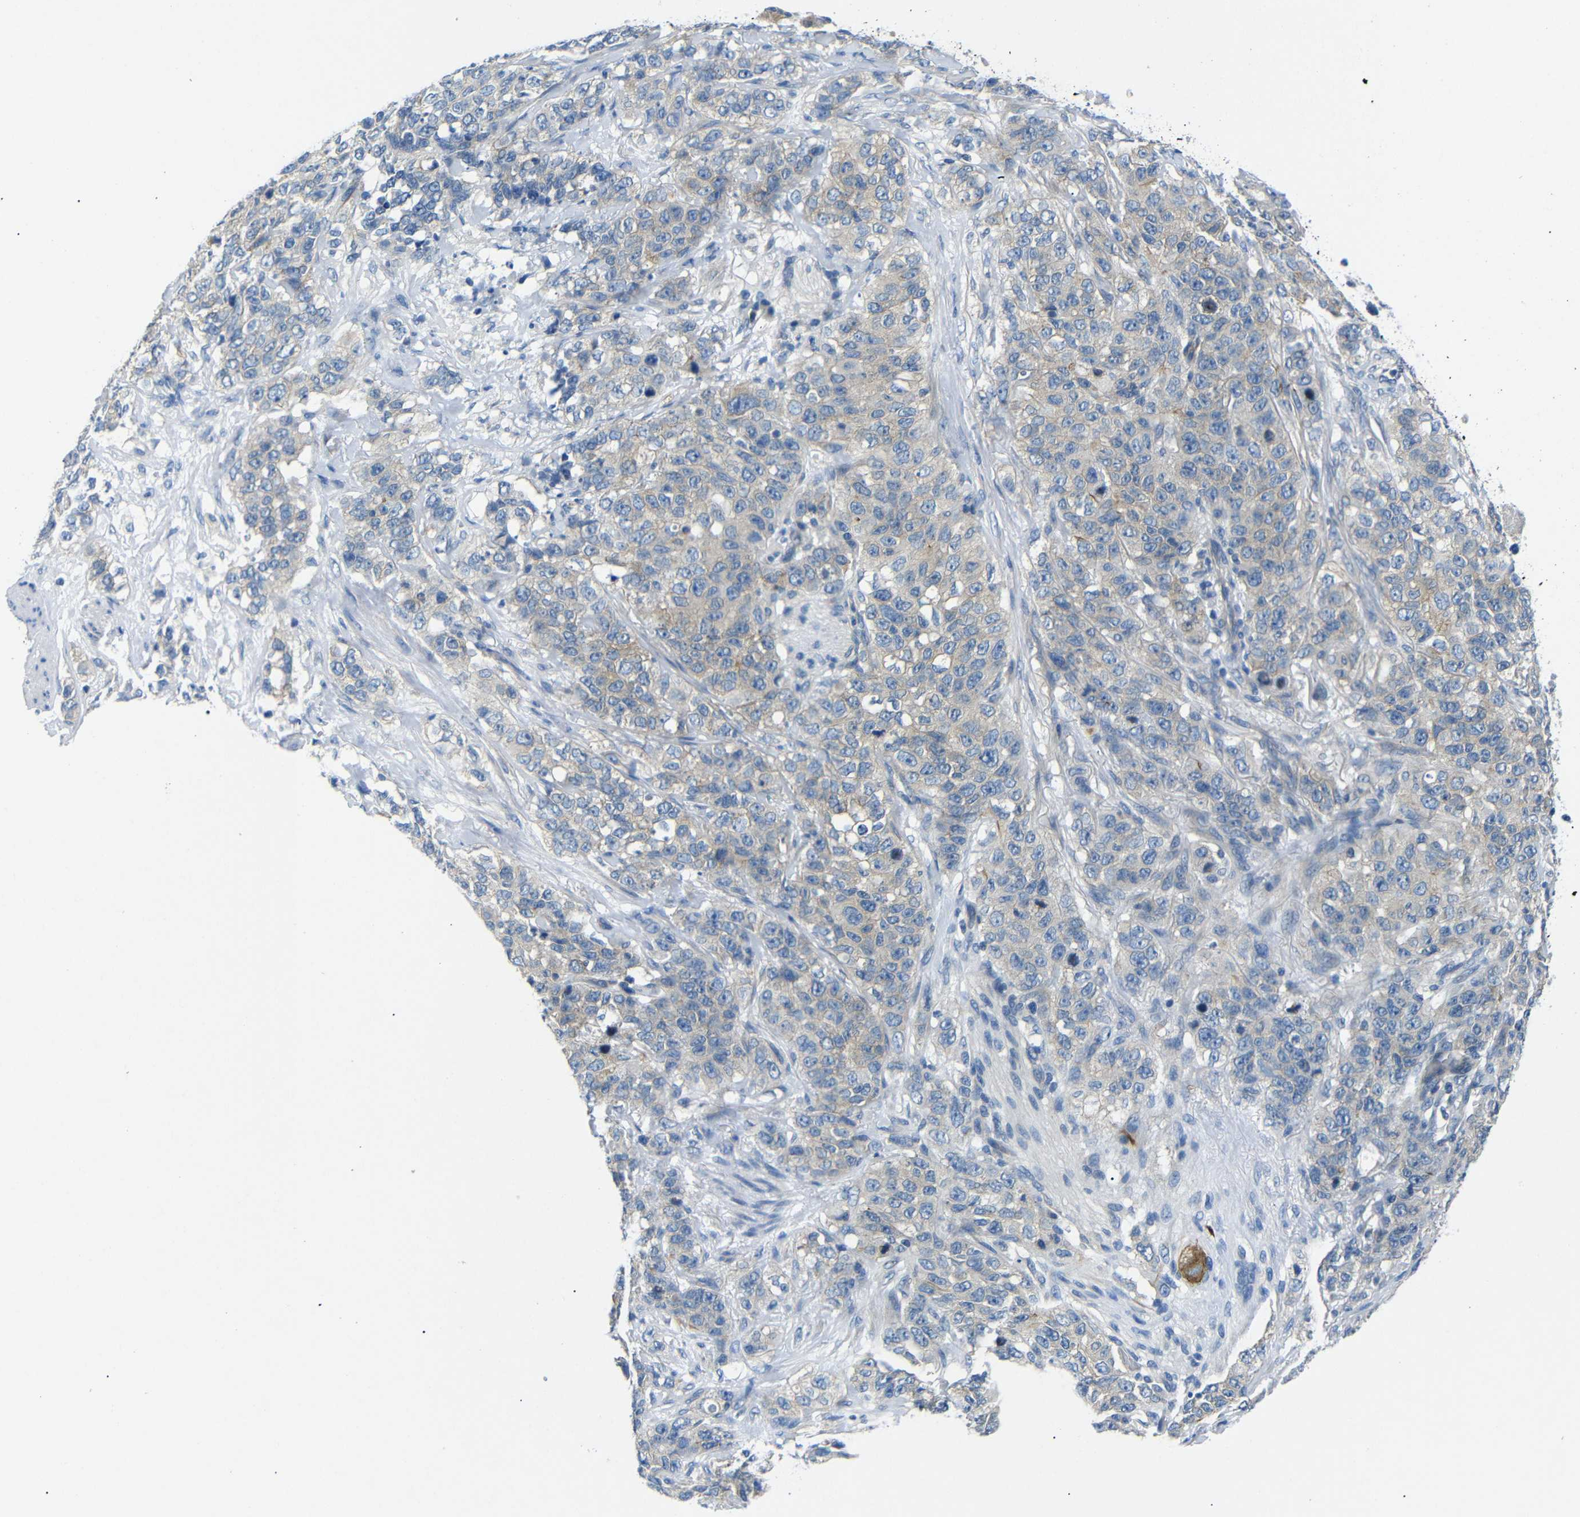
{"staining": {"intensity": "weak", "quantity": ">75%", "location": "cytoplasmic/membranous"}, "tissue": "stomach cancer", "cell_type": "Tumor cells", "image_type": "cancer", "snomed": [{"axis": "morphology", "description": "Adenocarcinoma, NOS"}, {"axis": "topography", "description": "Stomach"}], "caption": "Brown immunohistochemical staining in human stomach adenocarcinoma displays weak cytoplasmic/membranous expression in approximately >75% of tumor cells.", "gene": "DCP1A", "patient": {"sex": "male", "age": 48}}